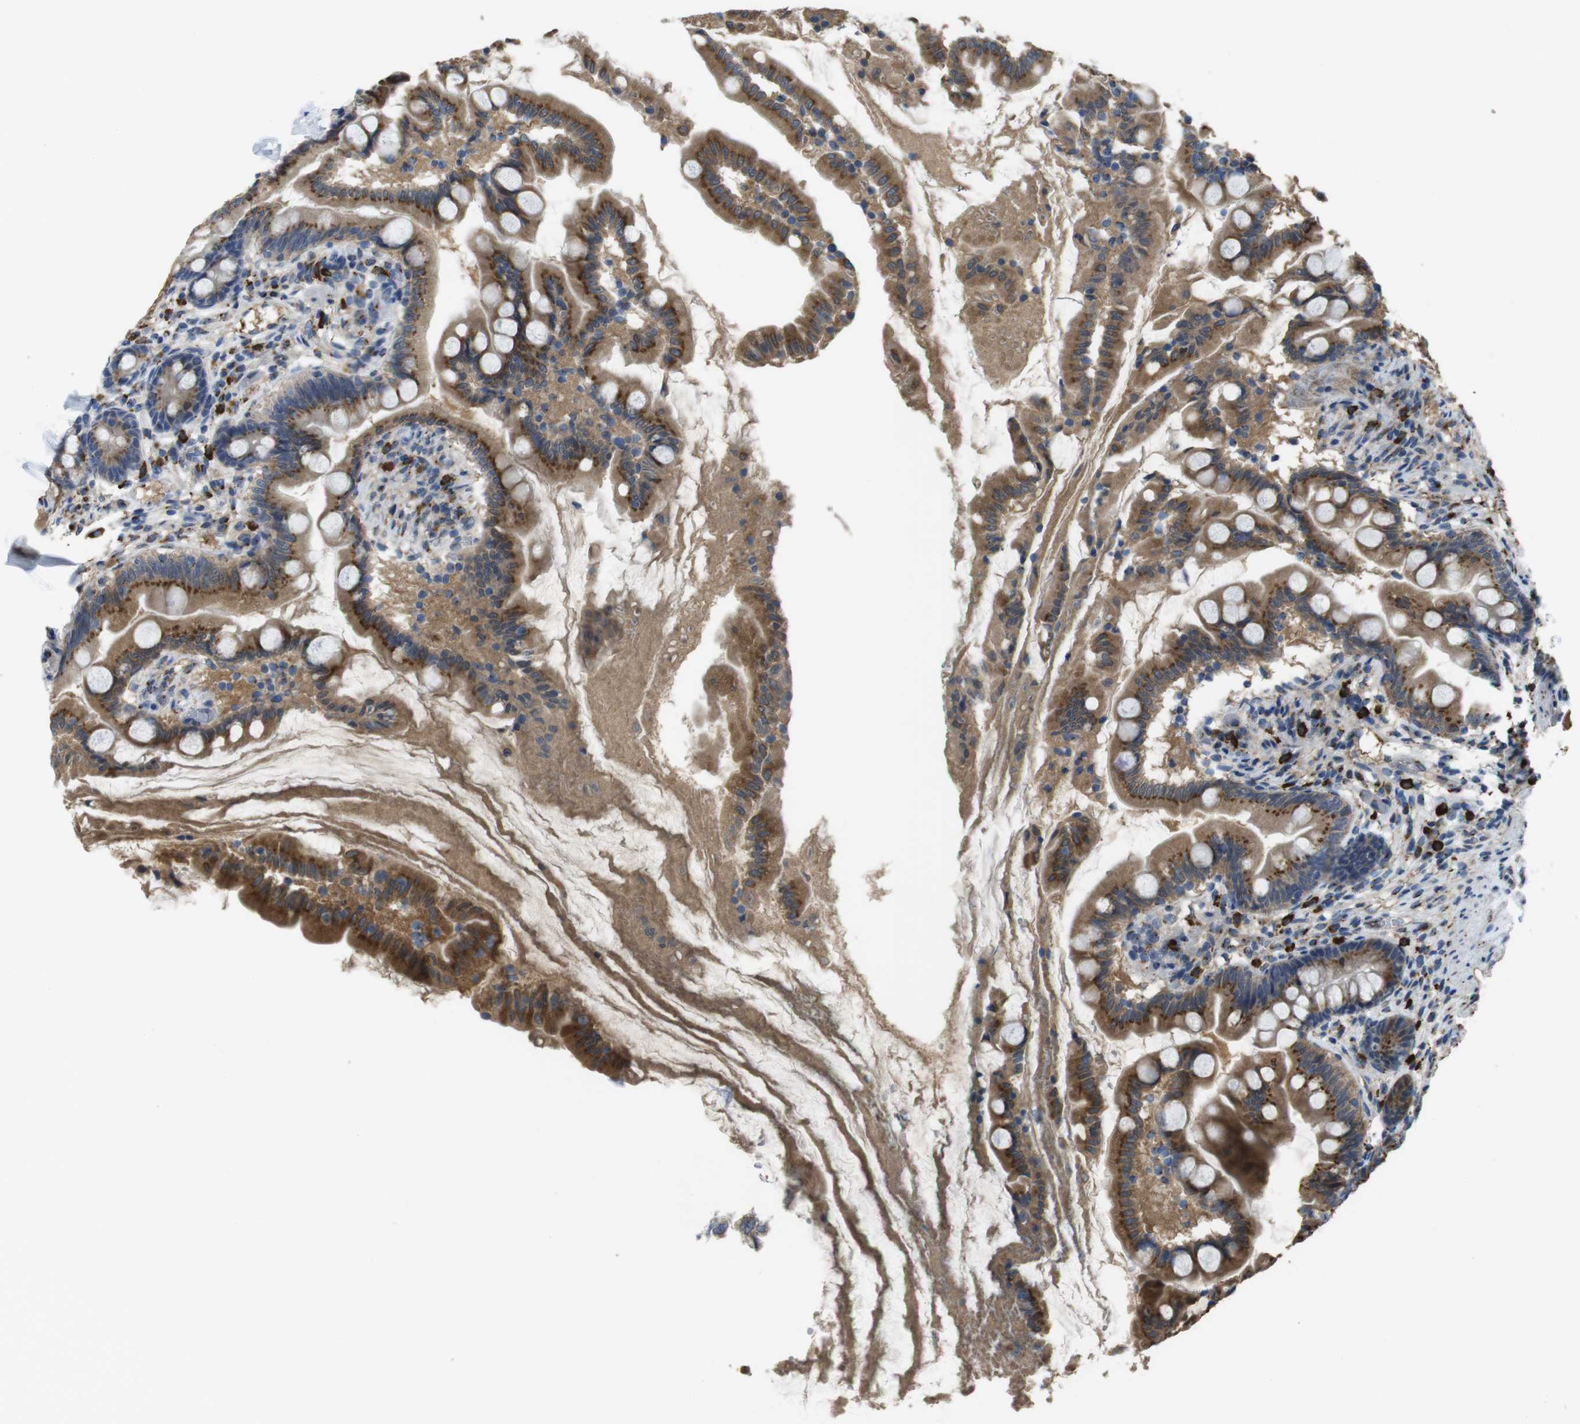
{"staining": {"intensity": "strong", "quantity": ">75%", "location": "cytoplasmic/membranous"}, "tissue": "small intestine", "cell_type": "Glandular cells", "image_type": "normal", "snomed": [{"axis": "morphology", "description": "Normal tissue, NOS"}, {"axis": "topography", "description": "Small intestine"}], "caption": "A brown stain labels strong cytoplasmic/membranous expression of a protein in glandular cells of unremarkable human small intestine. Immunohistochemistry stains the protein in brown and the nuclei are stained blue.", "gene": "RAB6A", "patient": {"sex": "female", "age": 56}}